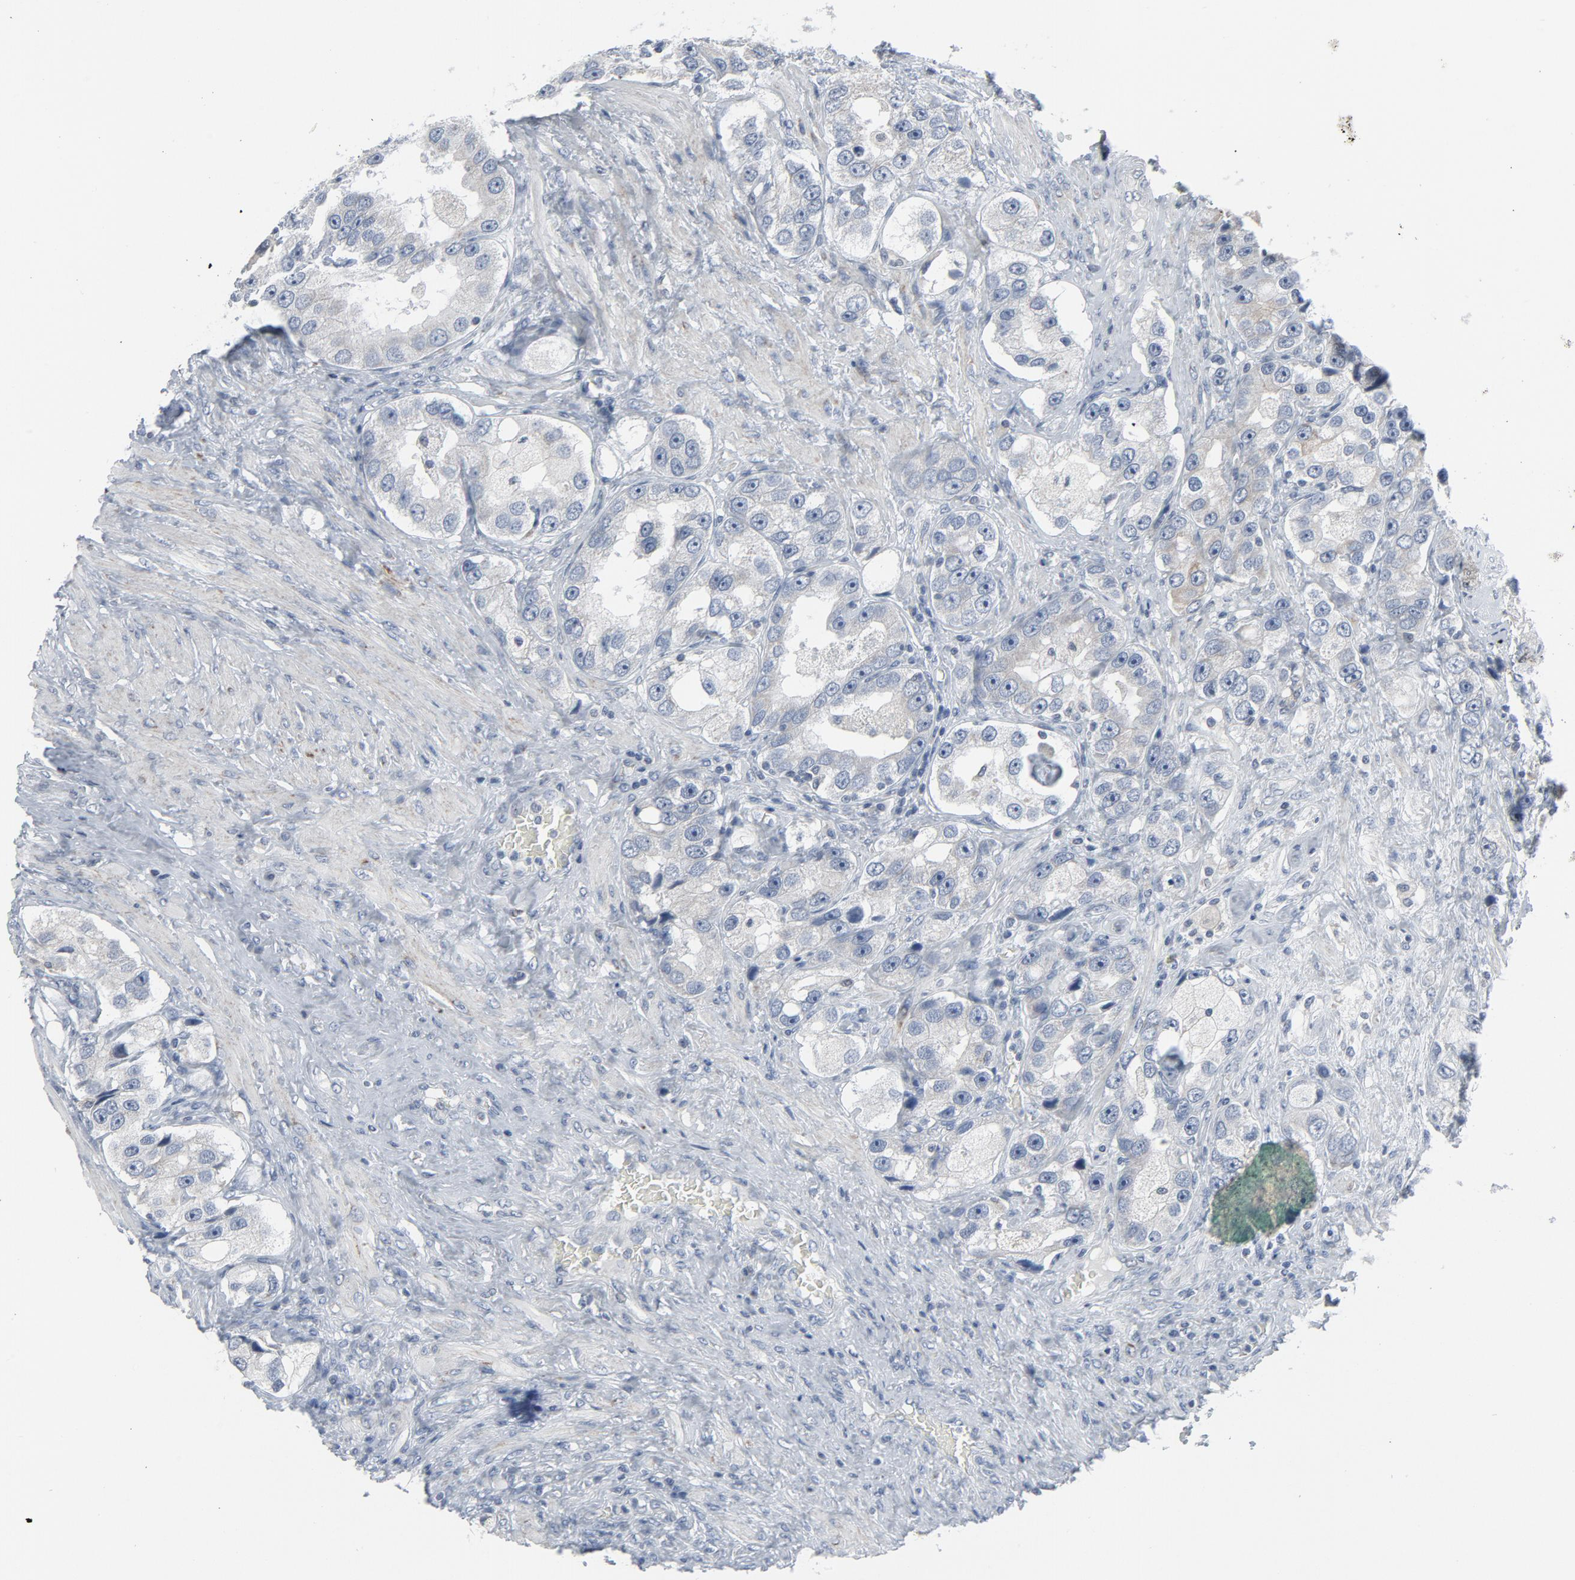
{"staining": {"intensity": "negative", "quantity": "none", "location": "none"}, "tissue": "prostate cancer", "cell_type": "Tumor cells", "image_type": "cancer", "snomed": [{"axis": "morphology", "description": "Adenocarcinoma, High grade"}, {"axis": "topography", "description": "Prostate"}], "caption": "Tumor cells show no significant protein positivity in prostate cancer.", "gene": "GPX2", "patient": {"sex": "male", "age": 63}}